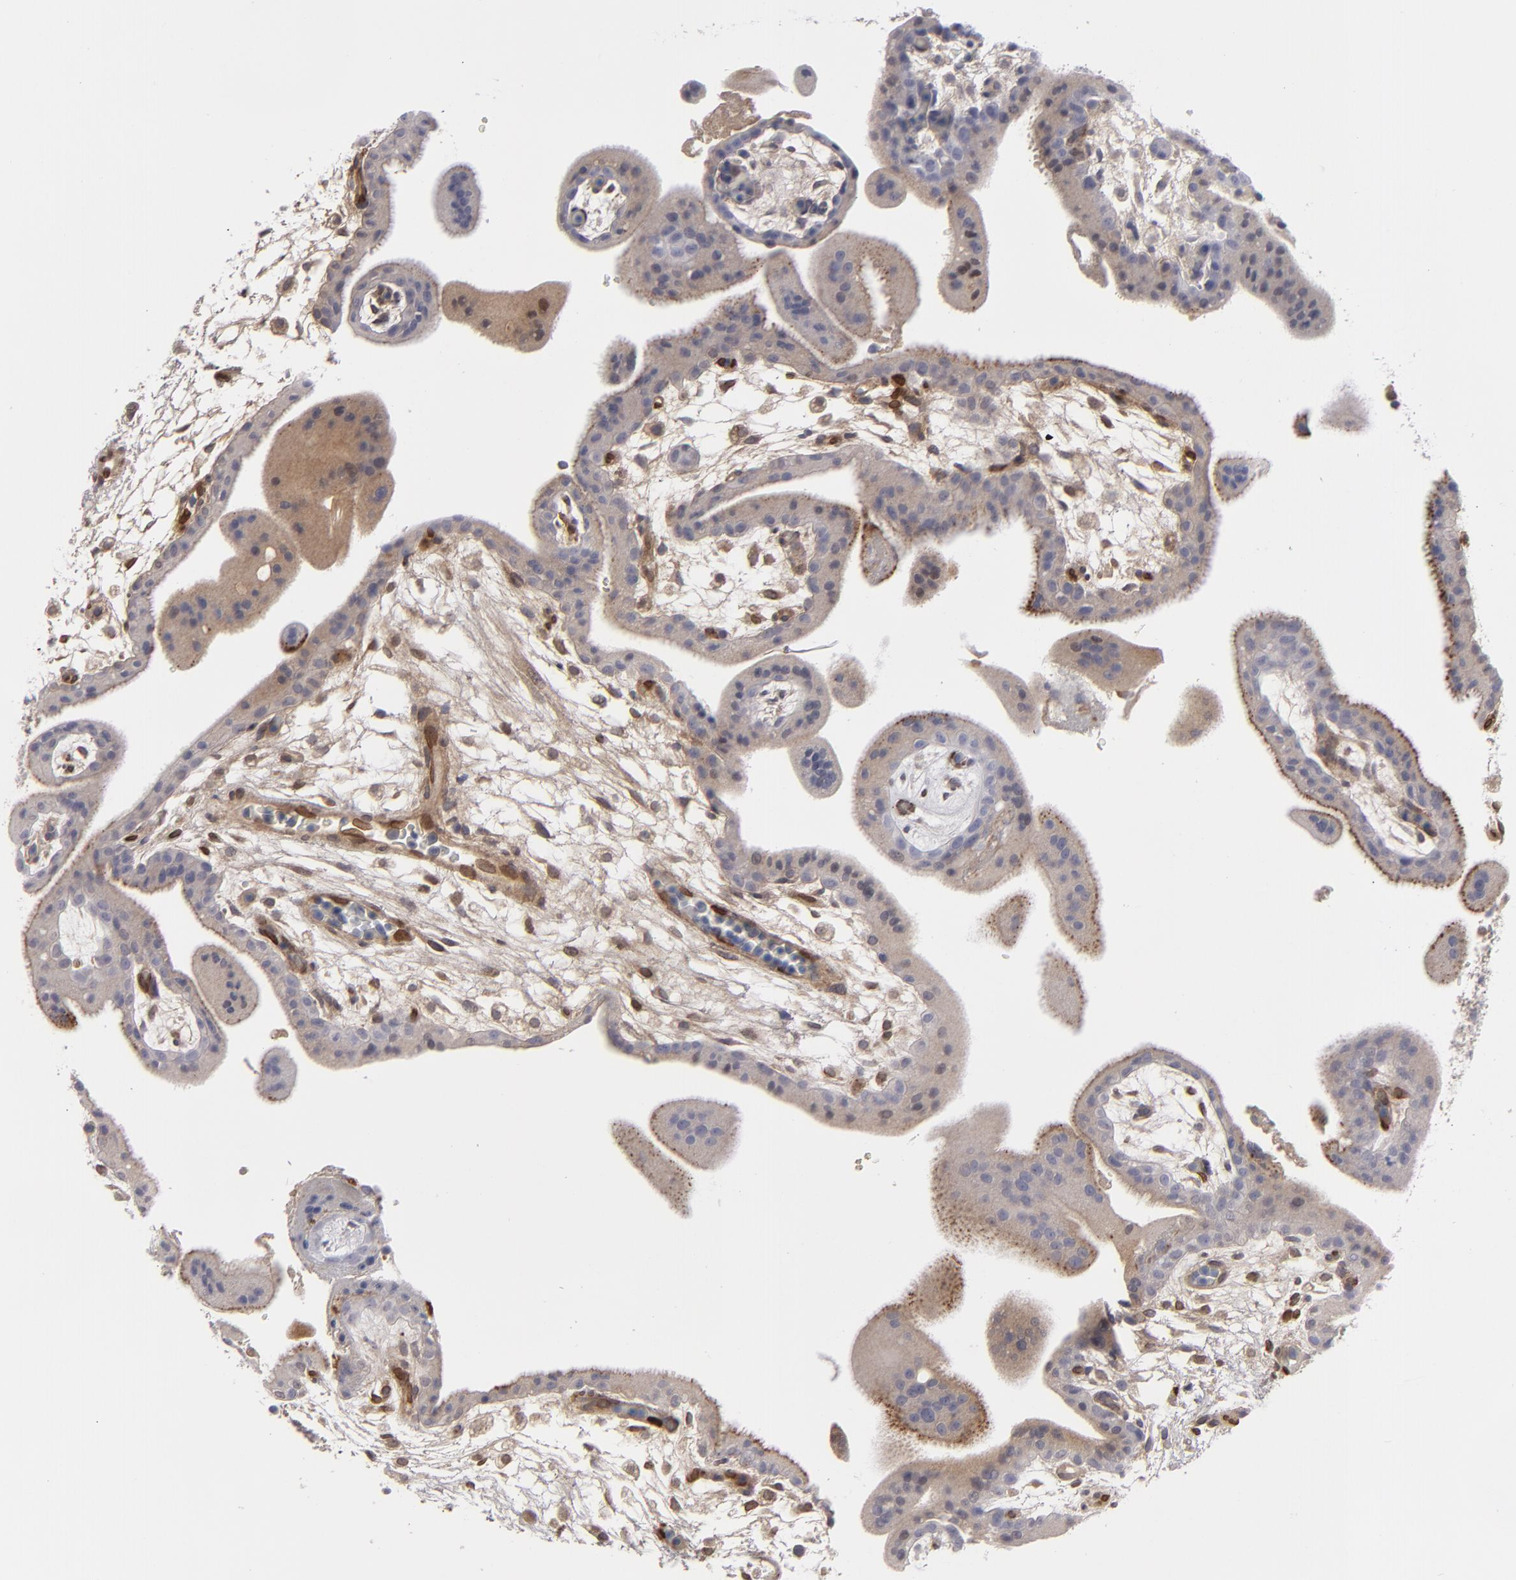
{"staining": {"intensity": "negative", "quantity": "none", "location": "none"}, "tissue": "placenta", "cell_type": "Decidual cells", "image_type": "normal", "snomed": [{"axis": "morphology", "description": "Normal tissue, NOS"}, {"axis": "topography", "description": "Placenta"}], "caption": "Immunohistochemistry (IHC) micrograph of benign human placenta stained for a protein (brown), which shows no positivity in decidual cells.", "gene": "LRG1", "patient": {"sex": "female", "age": 35}}